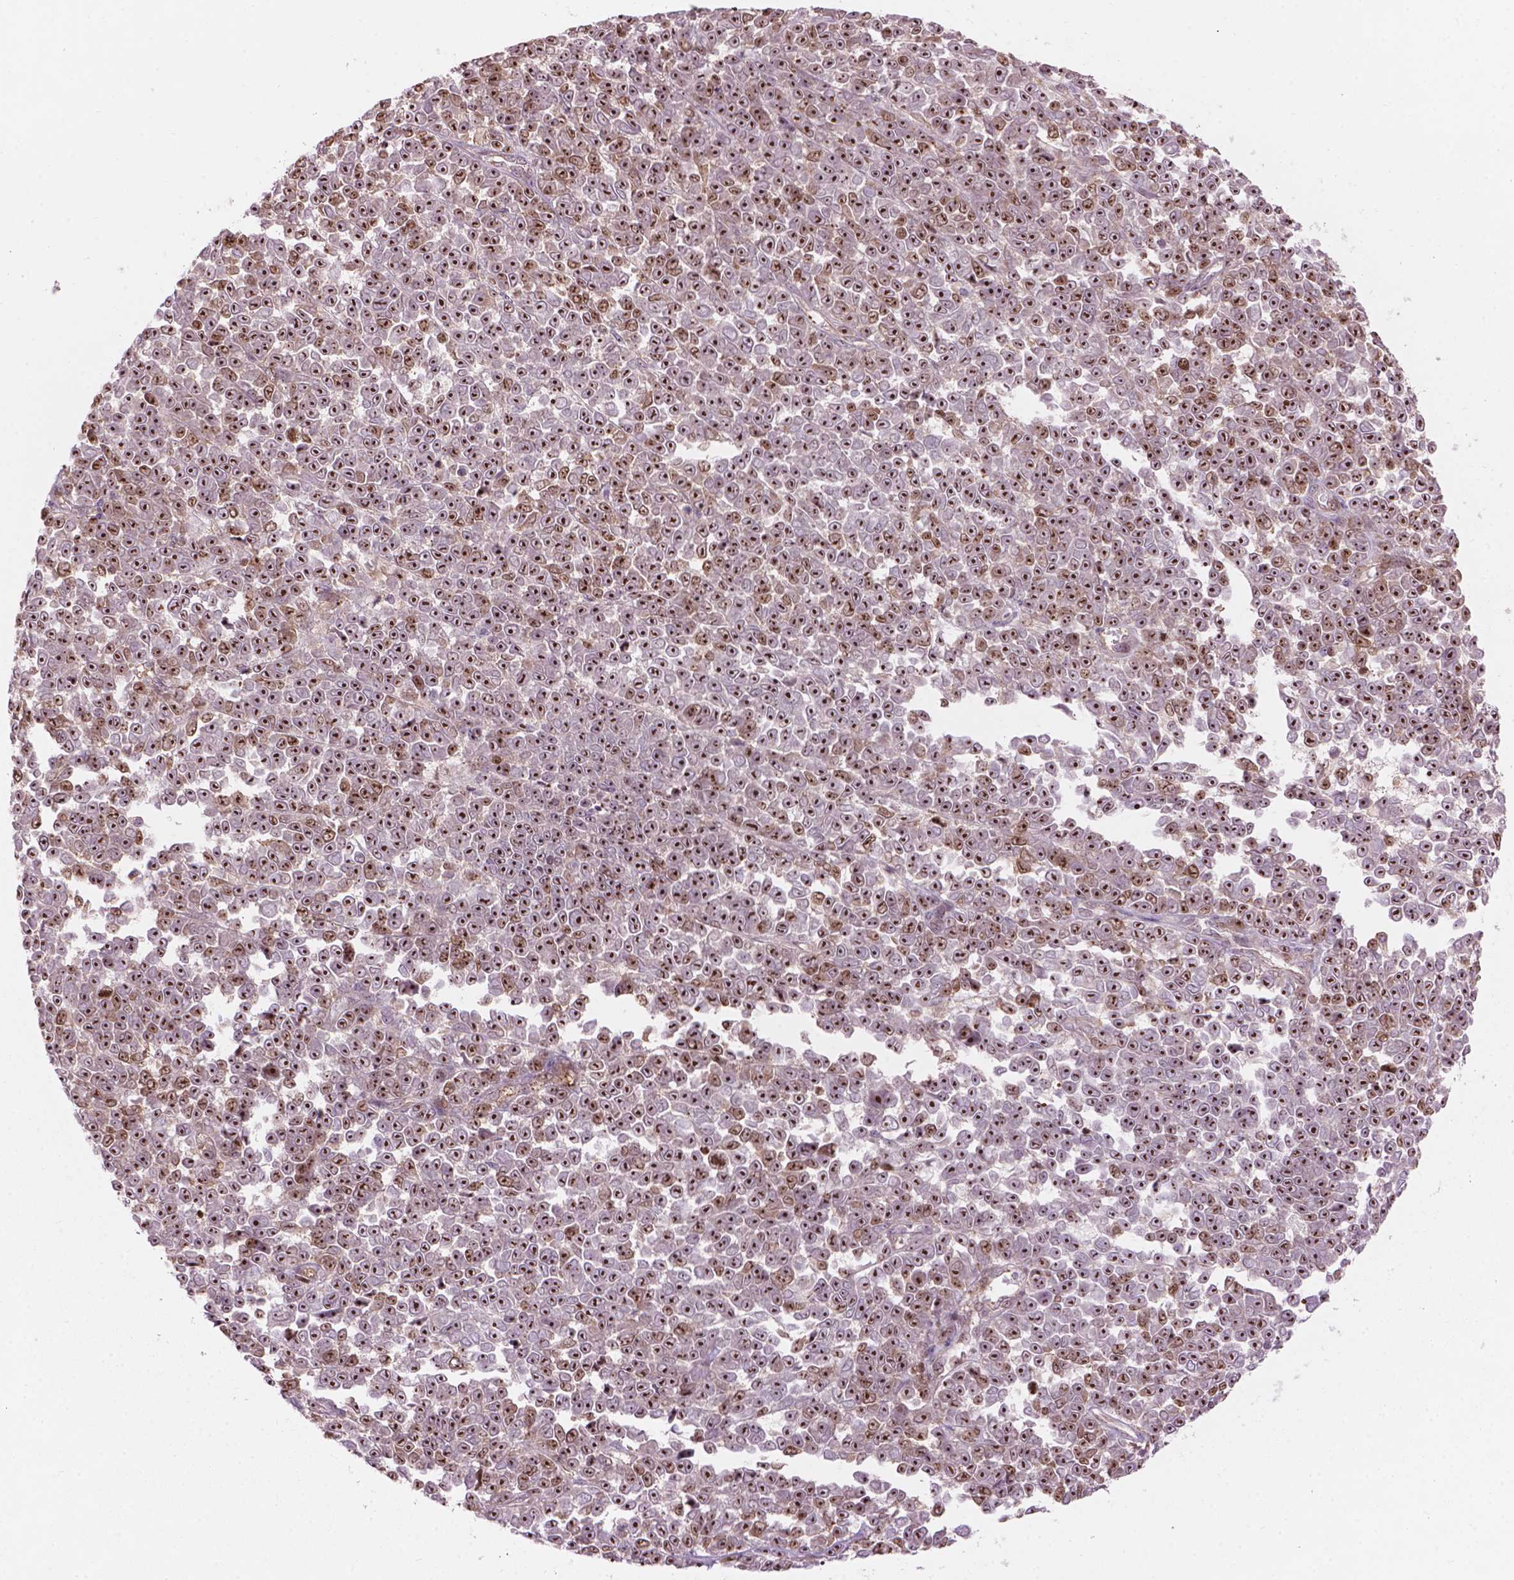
{"staining": {"intensity": "strong", "quantity": ">75%", "location": "nuclear"}, "tissue": "melanoma", "cell_type": "Tumor cells", "image_type": "cancer", "snomed": [{"axis": "morphology", "description": "Malignant melanoma, NOS"}, {"axis": "topography", "description": "Skin"}], "caption": "A high-resolution histopathology image shows IHC staining of malignant melanoma, which reveals strong nuclear expression in about >75% of tumor cells. The protein is stained brown, and the nuclei are stained in blue (DAB IHC with brightfield microscopy, high magnification).", "gene": "SMC2", "patient": {"sex": "female", "age": 95}}